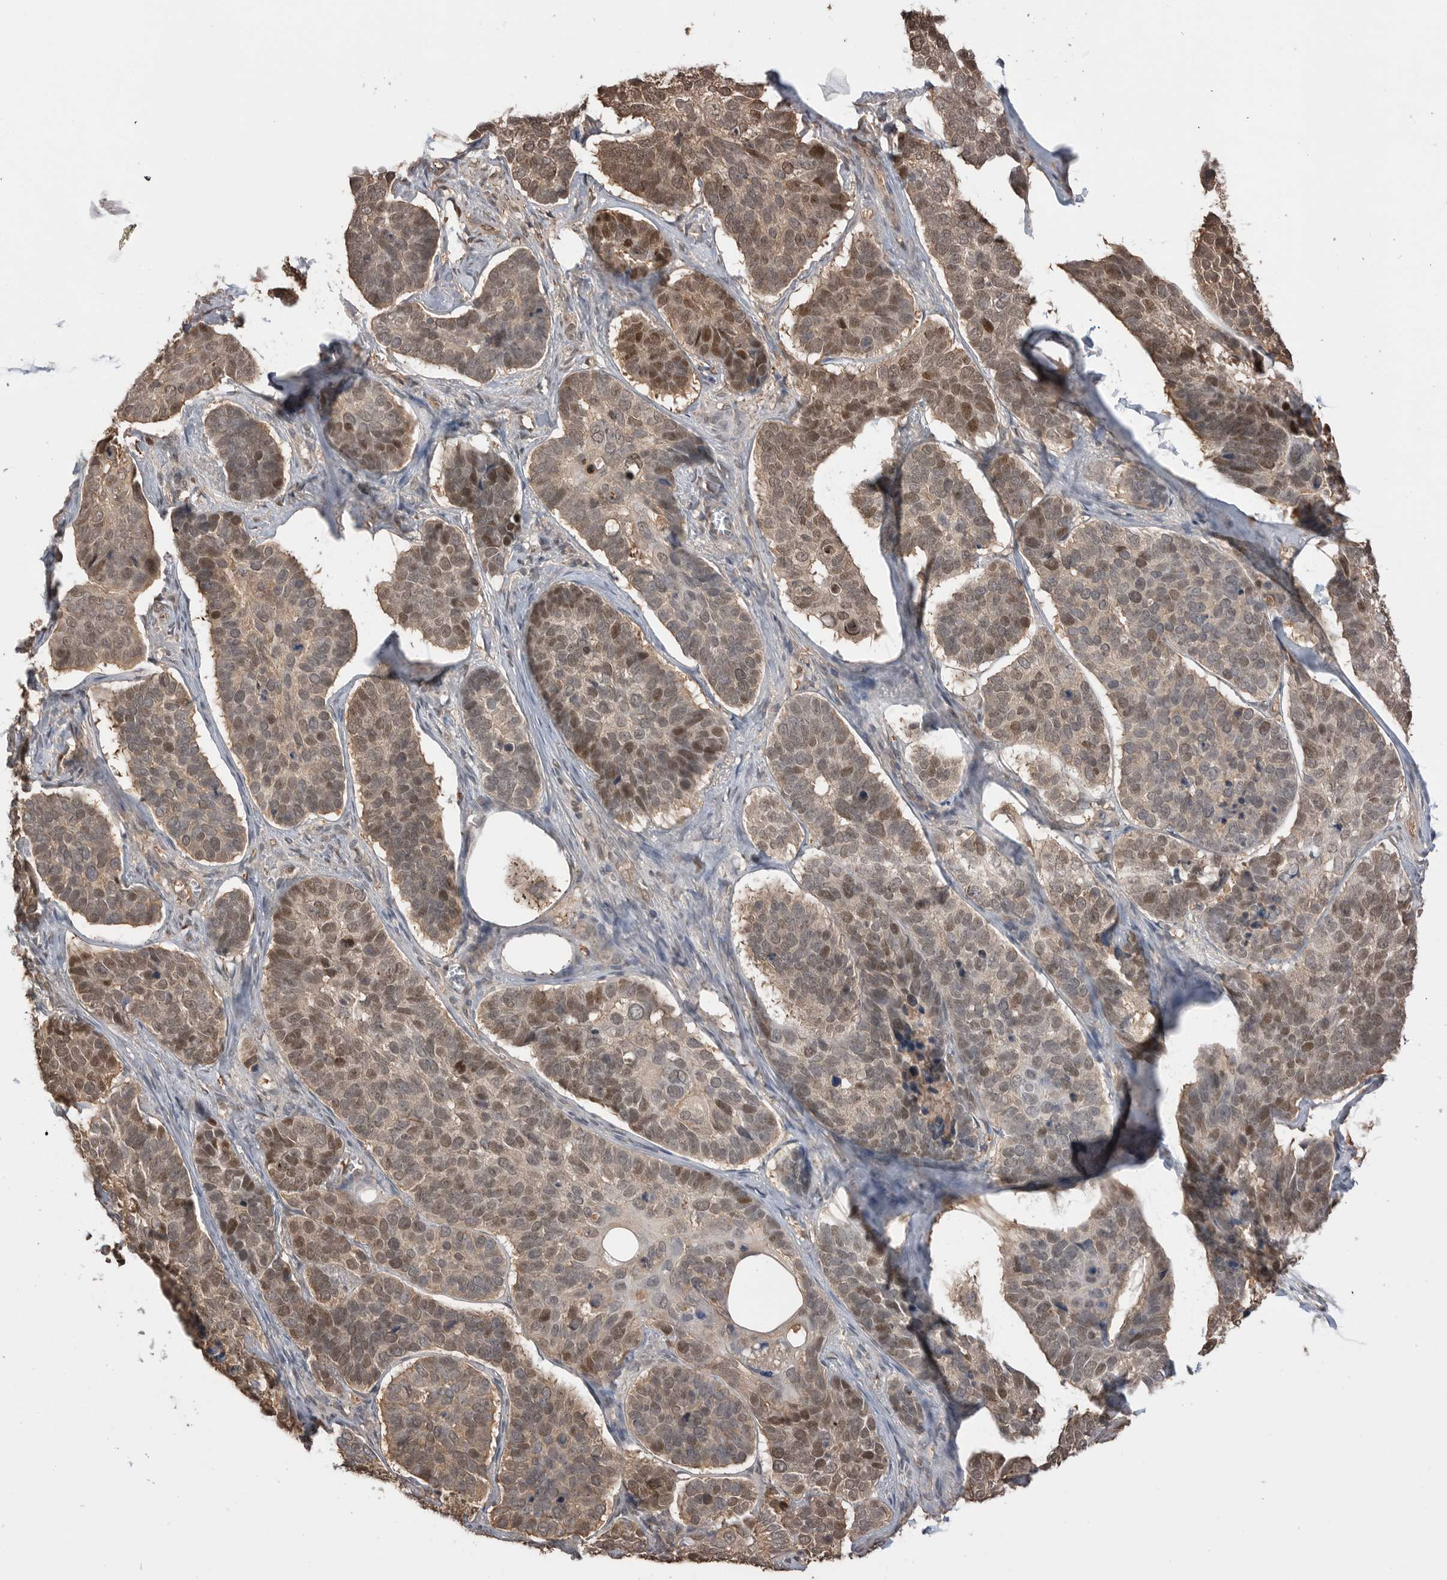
{"staining": {"intensity": "moderate", "quantity": "25%-75%", "location": "nuclear"}, "tissue": "skin cancer", "cell_type": "Tumor cells", "image_type": "cancer", "snomed": [{"axis": "morphology", "description": "Basal cell carcinoma"}, {"axis": "topography", "description": "Skin"}], "caption": "About 25%-75% of tumor cells in basal cell carcinoma (skin) exhibit moderate nuclear protein positivity as visualized by brown immunohistochemical staining.", "gene": "PEAK1", "patient": {"sex": "male", "age": 62}}